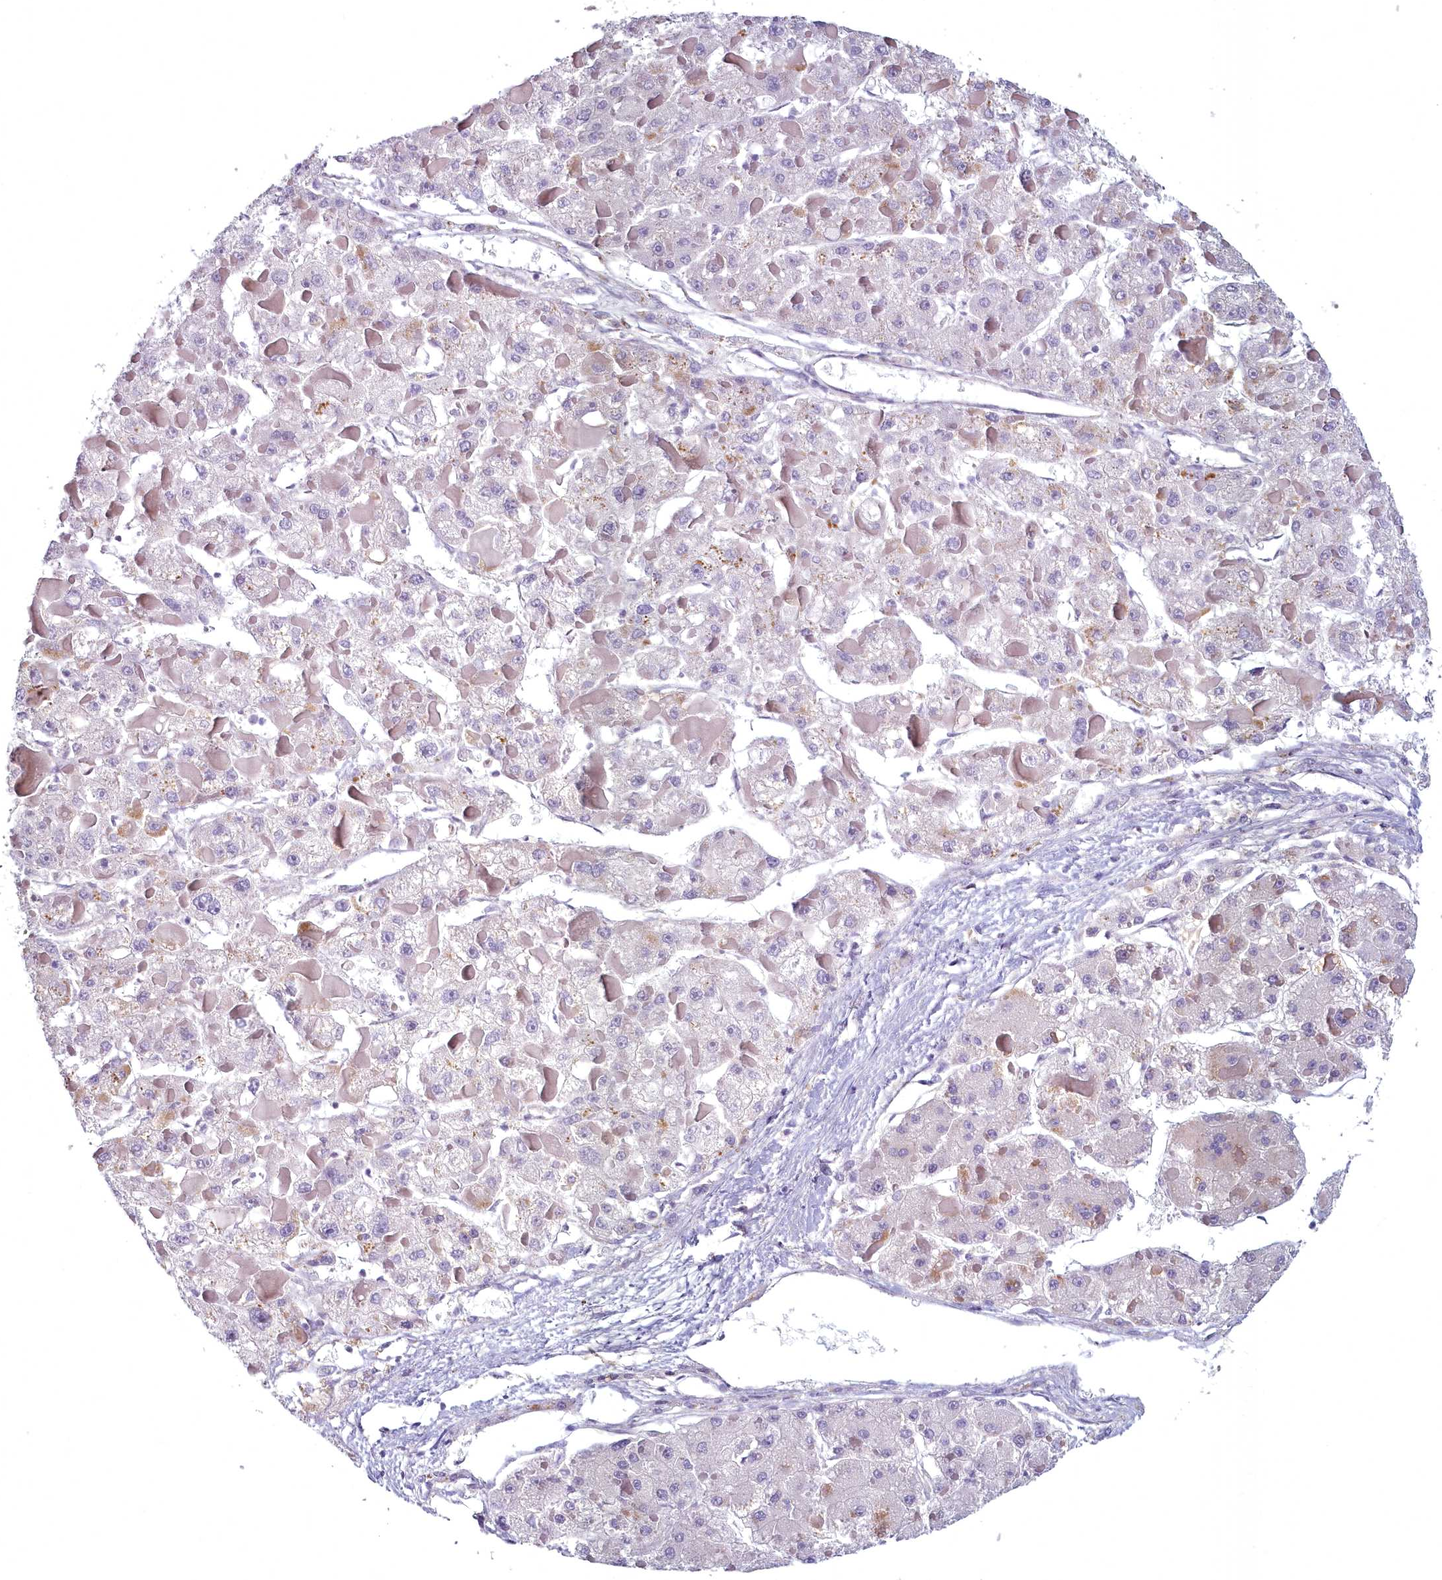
{"staining": {"intensity": "negative", "quantity": "none", "location": "none"}, "tissue": "liver cancer", "cell_type": "Tumor cells", "image_type": "cancer", "snomed": [{"axis": "morphology", "description": "Carcinoma, Hepatocellular, NOS"}, {"axis": "topography", "description": "Liver"}], "caption": "Liver cancer was stained to show a protein in brown. There is no significant expression in tumor cells.", "gene": "ARL15", "patient": {"sex": "female", "age": 73}}